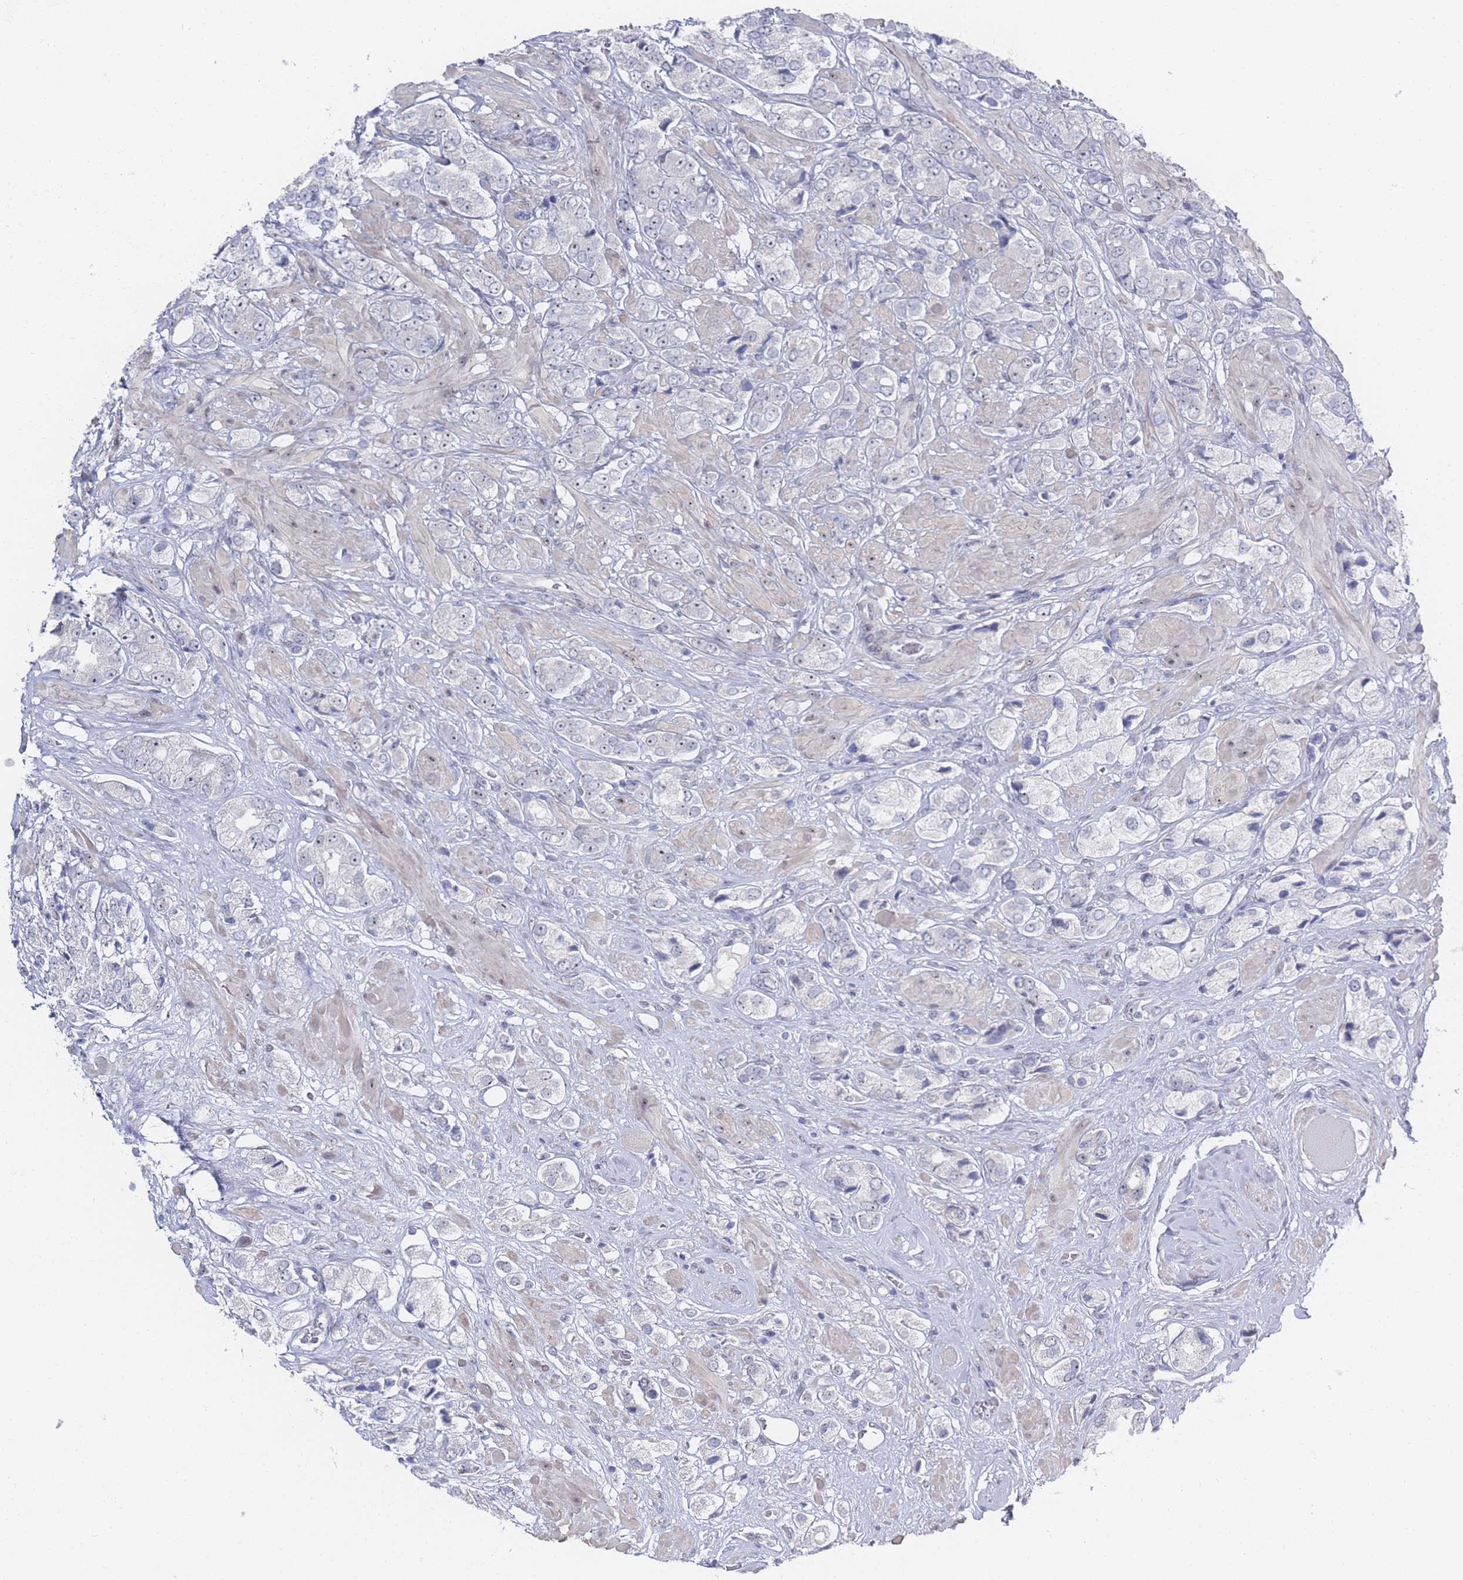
{"staining": {"intensity": "weak", "quantity": "<25%", "location": "nuclear"}, "tissue": "prostate cancer", "cell_type": "Tumor cells", "image_type": "cancer", "snomed": [{"axis": "morphology", "description": "Adenocarcinoma, High grade"}, {"axis": "topography", "description": "Prostate and seminal vesicle, NOS"}], "caption": "Immunohistochemistry (IHC) image of neoplastic tissue: human prostate cancer stained with DAB (3,3'-diaminobenzidine) displays no significant protein expression in tumor cells.", "gene": "ZNF142", "patient": {"sex": "male", "age": 64}}